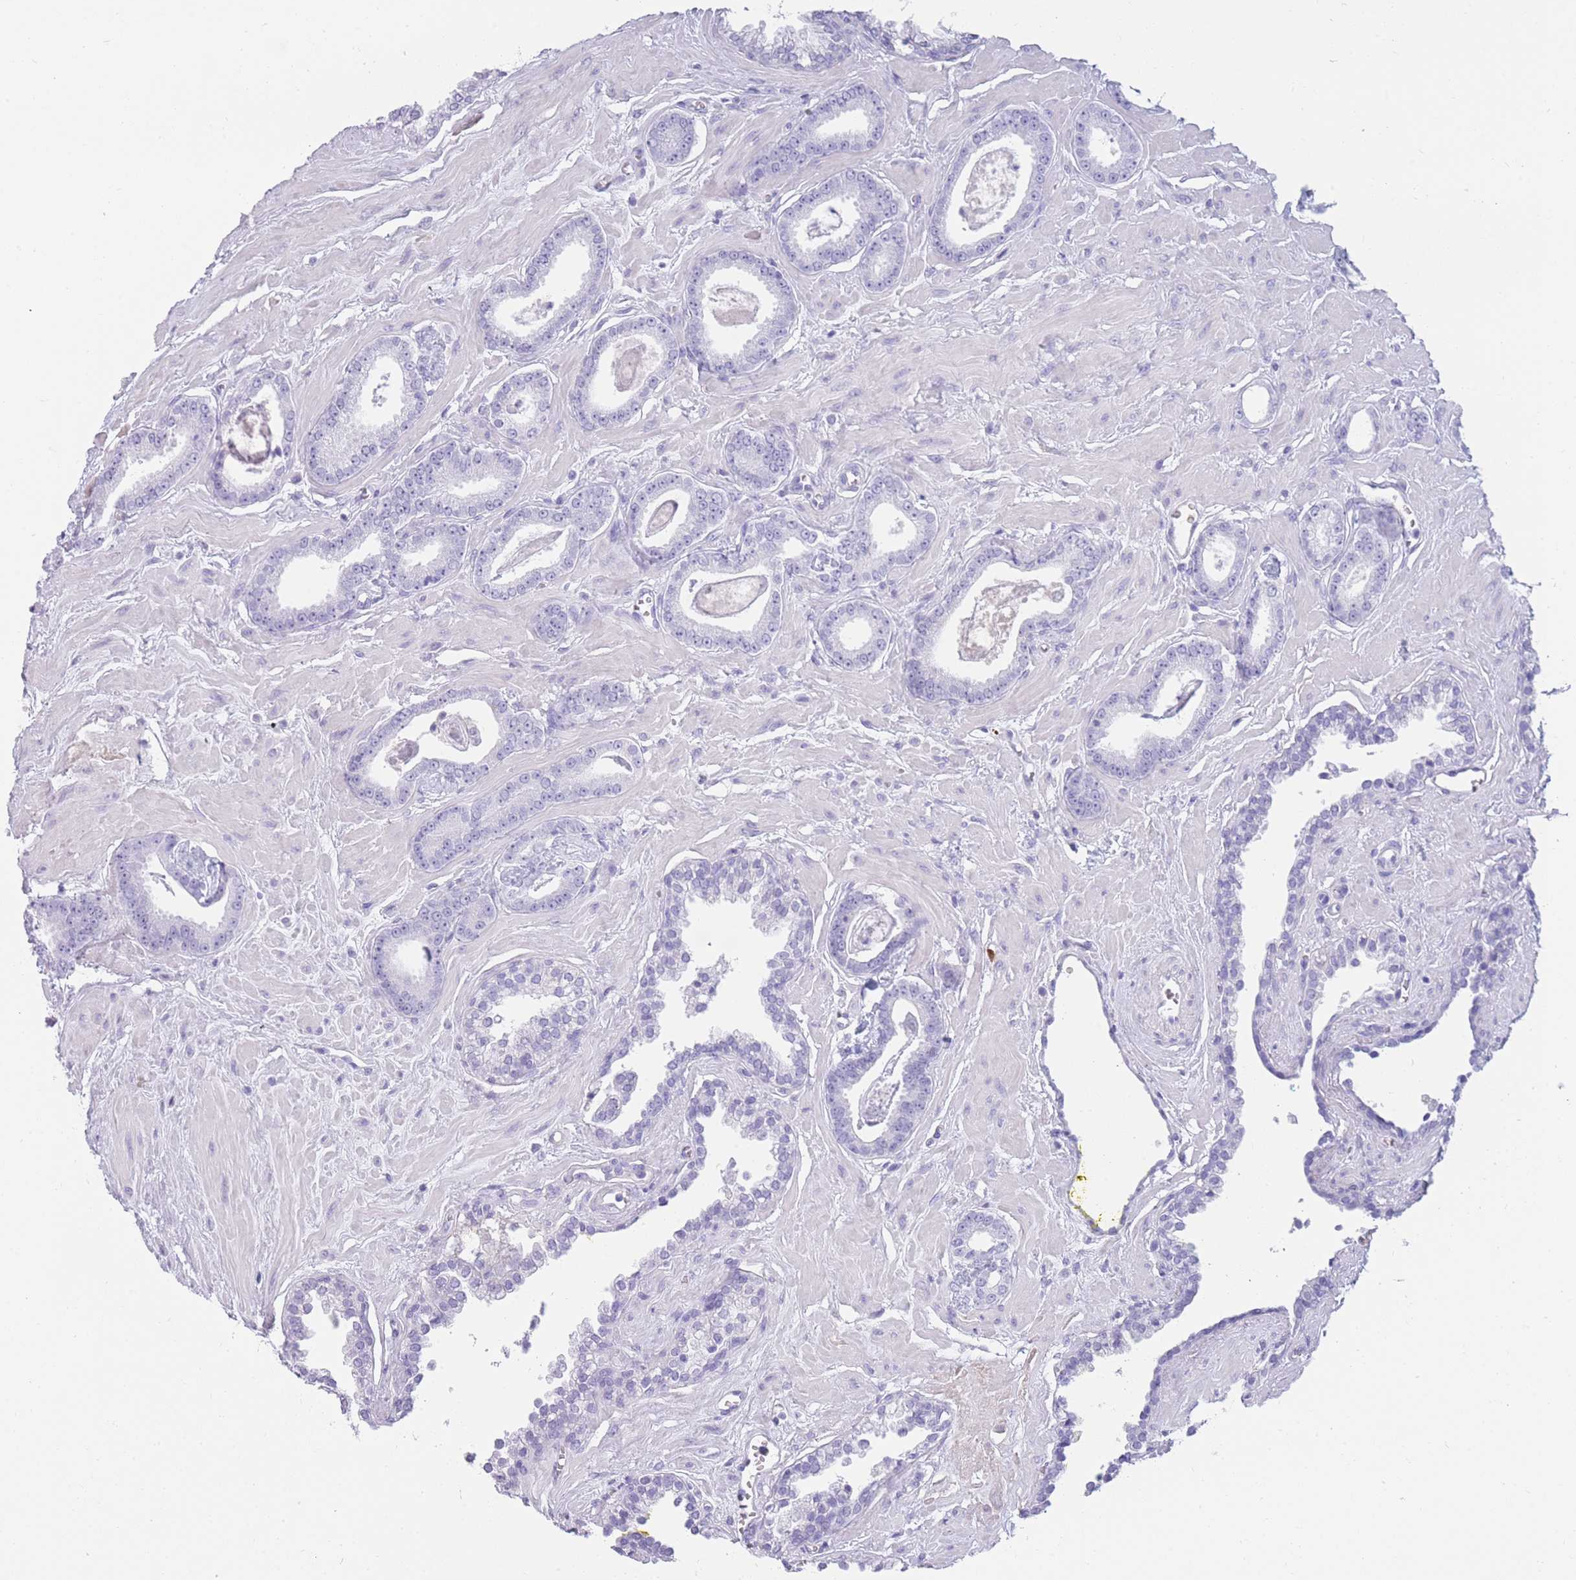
{"staining": {"intensity": "negative", "quantity": "none", "location": "none"}, "tissue": "prostate cancer", "cell_type": "Tumor cells", "image_type": "cancer", "snomed": [{"axis": "morphology", "description": "Adenocarcinoma, Low grade"}, {"axis": "topography", "description": "Prostate"}], "caption": "High magnification brightfield microscopy of prostate cancer stained with DAB (brown) and counterstained with hematoxylin (blue): tumor cells show no significant positivity. (Stains: DAB (3,3'-diaminobenzidine) immunohistochemistry (IHC) with hematoxylin counter stain, Microscopy: brightfield microscopy at high magnification).", "gene": "TNFSF11", "patient": {"sex": "male", "age": 60}}